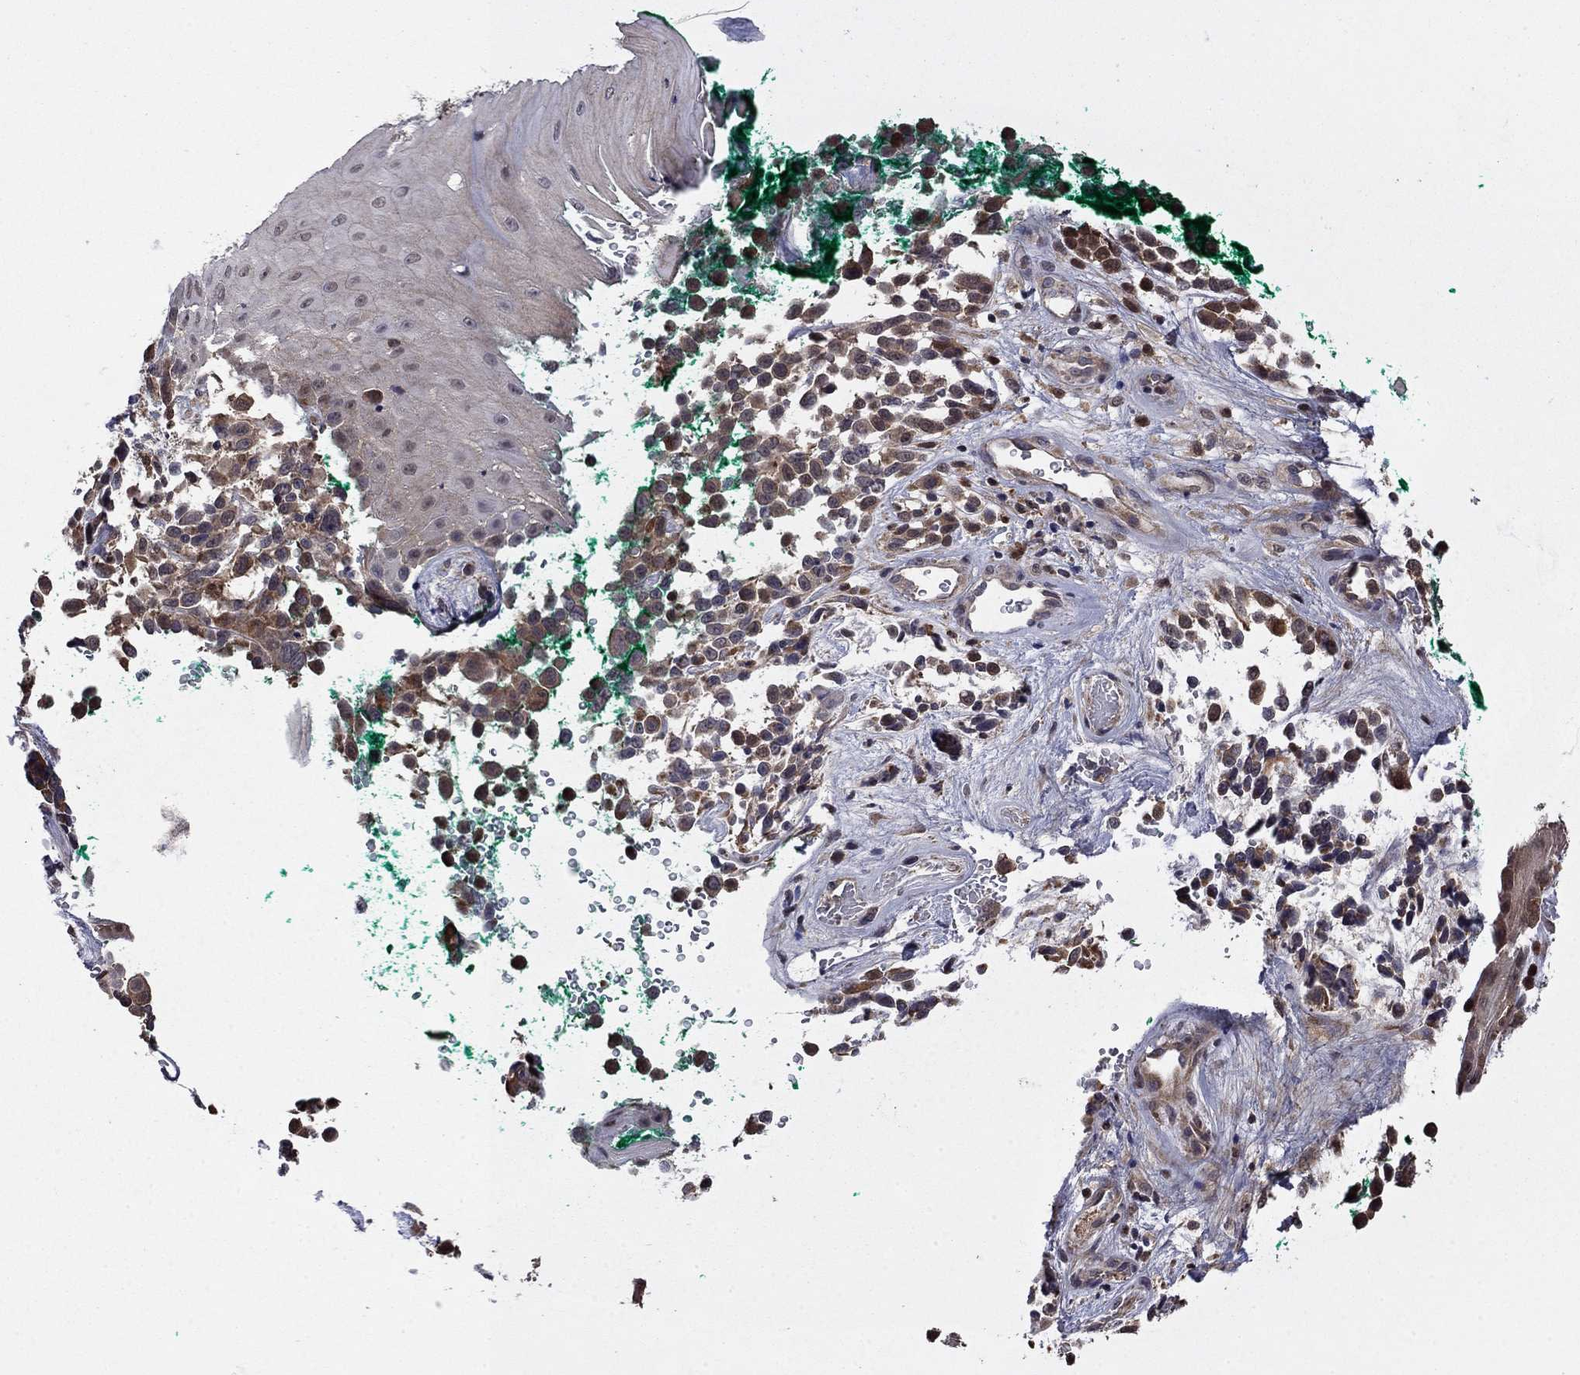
{"staining": {"intensity": "moderate", "quantity": "<25%", "location": "cytoplasmic/membranous"}, "tissue": "melanoma", "cell_type": "Tumor cells", "image_type": "cancer", "snomed": [{"axis": "morphology", "description": "Malignant melanoma, NOS"}, {"axis": "topography", "description": "Skin"}], "caption": "Immunohistochemical staining of human melanoma demonstrates low levels of moderate cytoplasmic/membranous protein expression in approximately <25% of tumor cells.", "gene": "TPMT", "patient": {"sex": "female", "age": 88}}